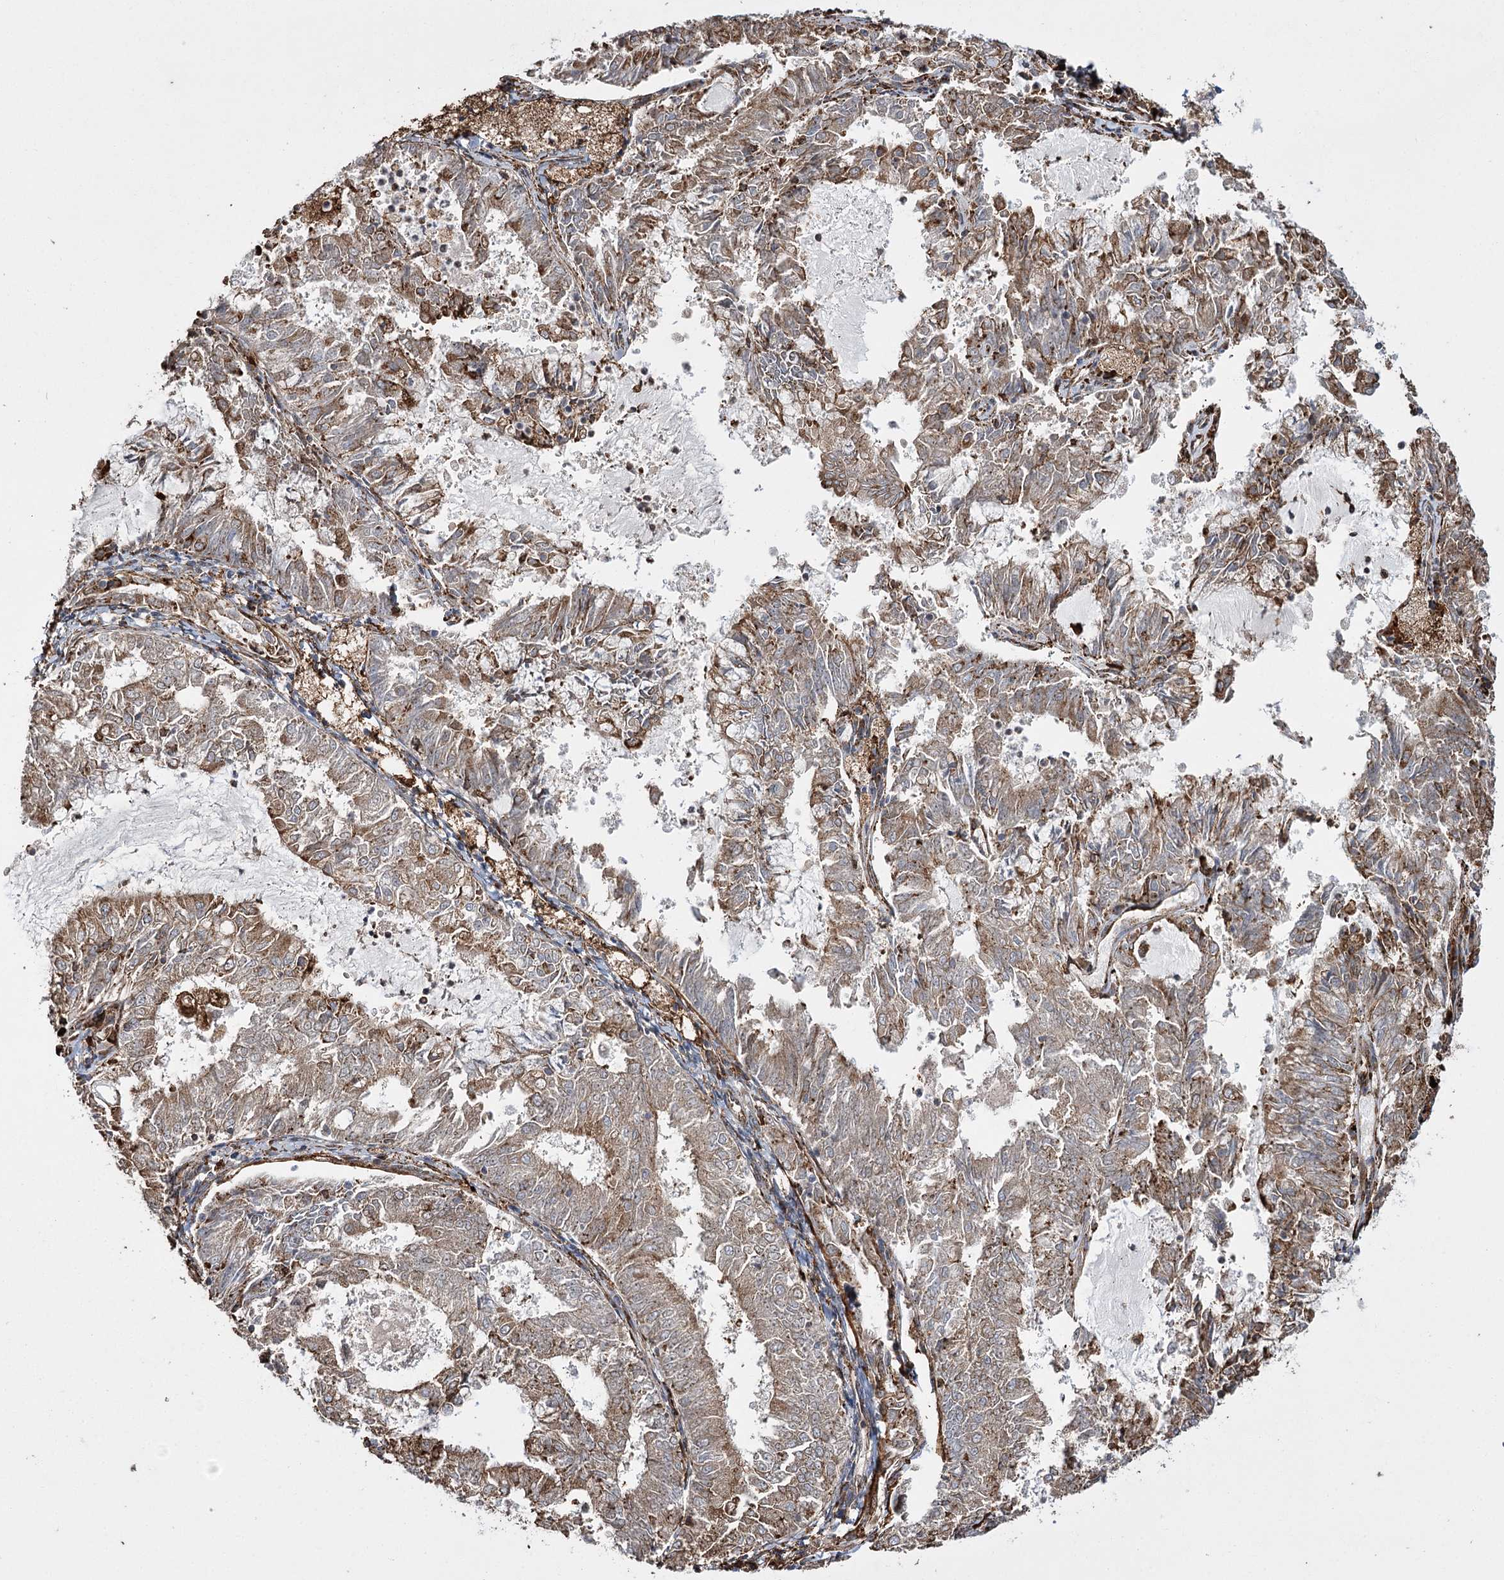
{"staining": {"intensity": "moderate", "quantity": ">75%", "location": "cytoplasmic/membranous"}, "tissue": "endometrial cancer", "cell_type": "Tumor cells", "image_type": "cancer", "snomed": [{"axis": "morphology", "description": "Adenocarcinoma, NOS"}, {"axis": "topography", "description": "Endometrium"}], "caption": "IHC photomicrograph of endometrial adenocarcinoma stained for a protein (brown), which shows medium levels of moderate cytoplasmic/membranous positivity in approximately >75% of tumor cells.", "gene": "FANCL", "patient": {"sex": "female", "age": 57}}